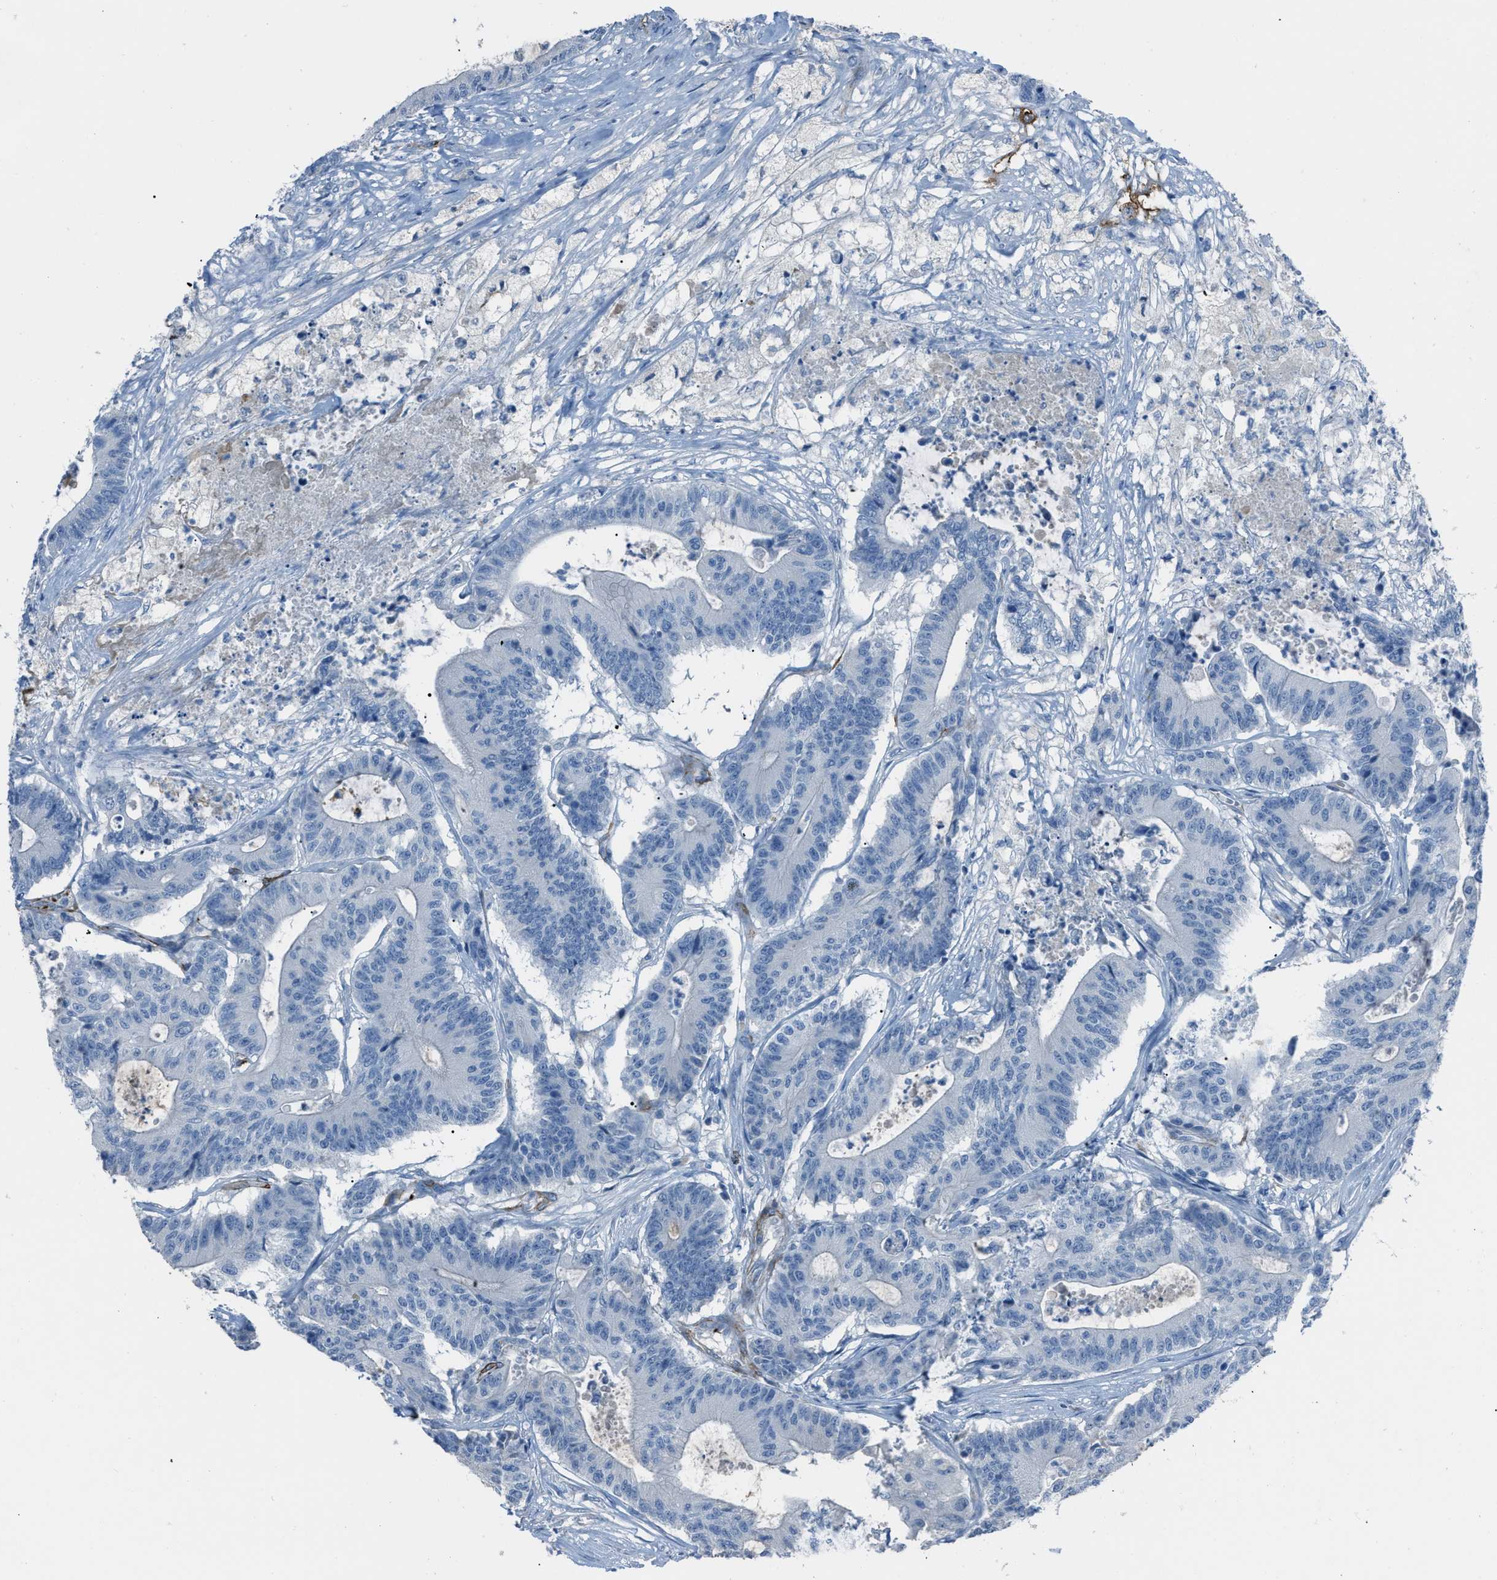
{"staining": {"intensity": "negative", "quantity": "none", "location": "none"}, "tissue": "colorectal cancer", "cell_type": "Tumor cells", "image_type": "cancer", "snomed": [{"axis": "morphology", "description": "Adenocarcinoma, NOS"}, {"axis": "topography", "description": "Colon"}], "caption": "Tumor cells show no significant staining in adenocarcinoma (colorectal).", "gene": "SLC22A15", "patient": {"sex": "female", "age": 84}}